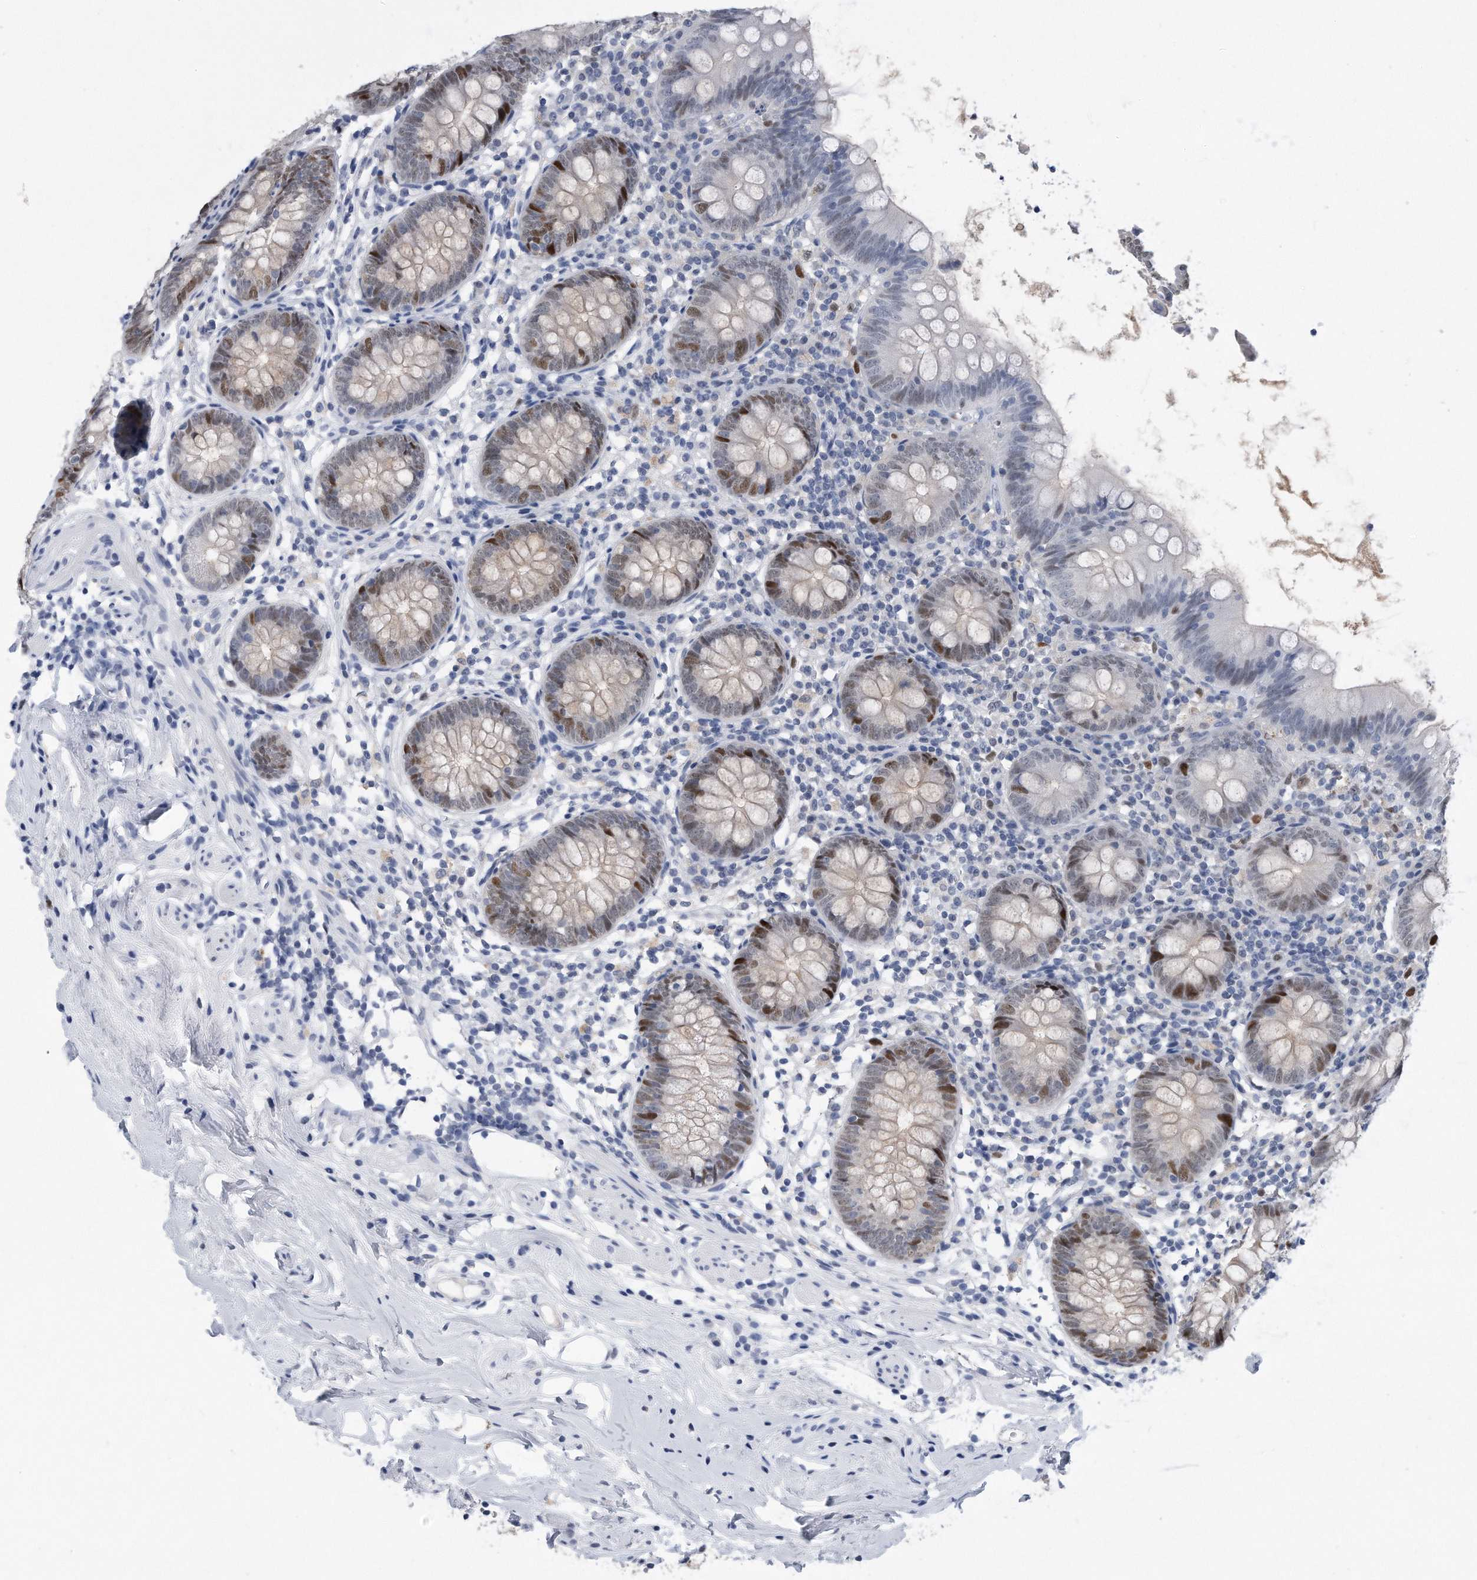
{"staining": {"intensity": "strong", "quantity": "25%-75%", "location": "nuclear"}, "tissue": "appendix", "cell_type": "Glandular cells", "image_type": "normal", "snomed": [{"axis": "morphology", "description": "Normal tissue, NOS"}, {"axis": "topography", "description": "Appendix"}], "caption": "This photomicrograph displays immunohistochemistry (IHC) staining of unremarkable appendix, with high strong nuclear staining in approximately 25%-75% of glandular cells.", "gene": "PCNA", "patient": {"sex": "female", "age": 62}}